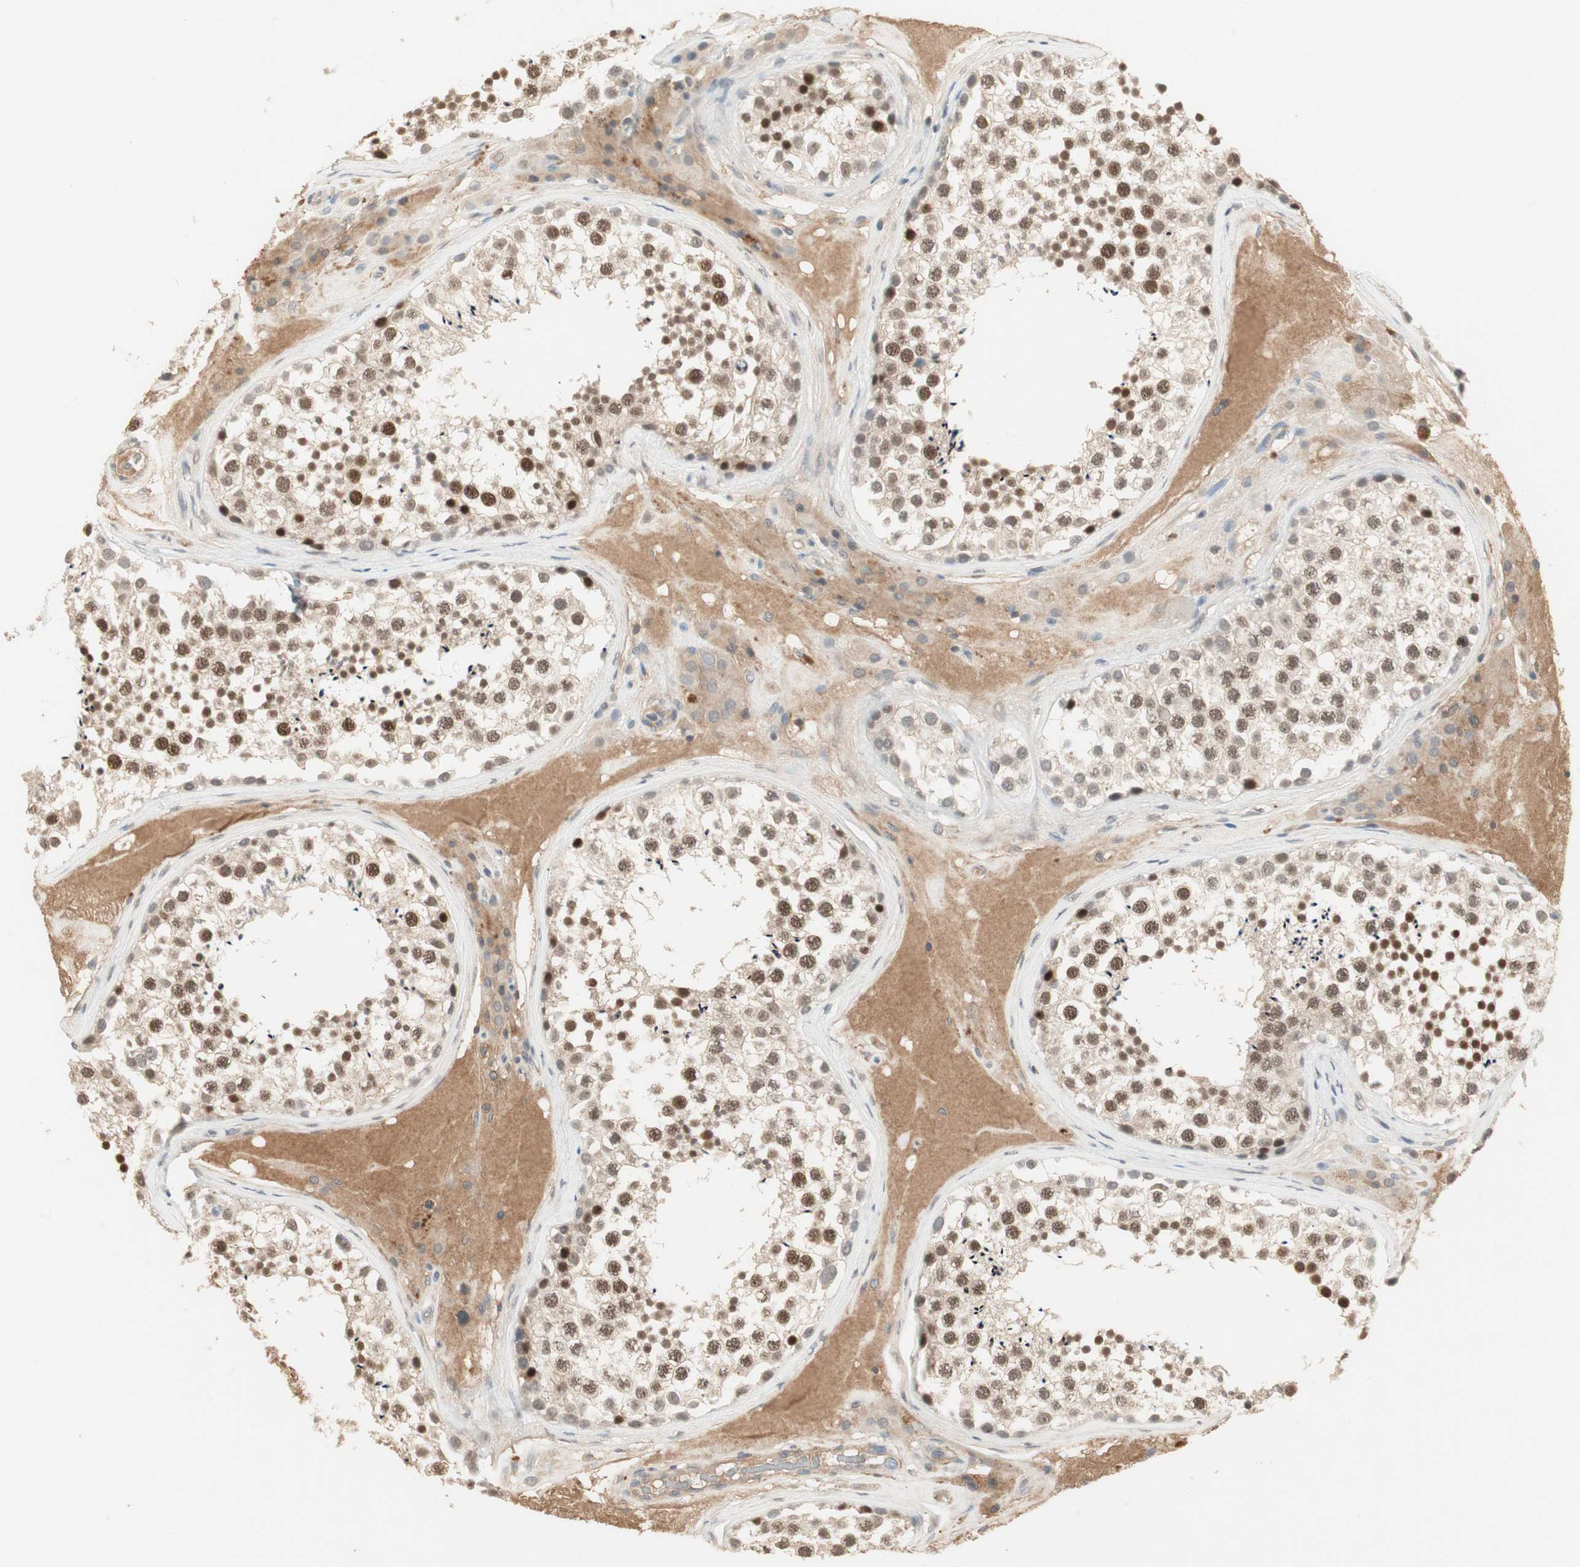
{"staining": {"intensity": "strong", "quantity": ">75%", "location": "nuclear"}, "tissue": "testis", "cell_type": "Cells in seminiferous ducts", "image_type": "normal", "snomed": [{"axis": "morphology", "description": "Normal tissue, NOS"}, {"axis": "topography", "description": "Testis"}], "caption": "Immunohistochemistry (IHC) of normal testis shows high levels of strong nuclear positivity in about >75% of cells in seminiferous ducts. The protein is stained brown, and the nuclei are stained in blue (DAB IHC with brightfield microscopy, high magnification).", "gene": "RNGTT", "patient": {"sex": "male", "age": 46}}